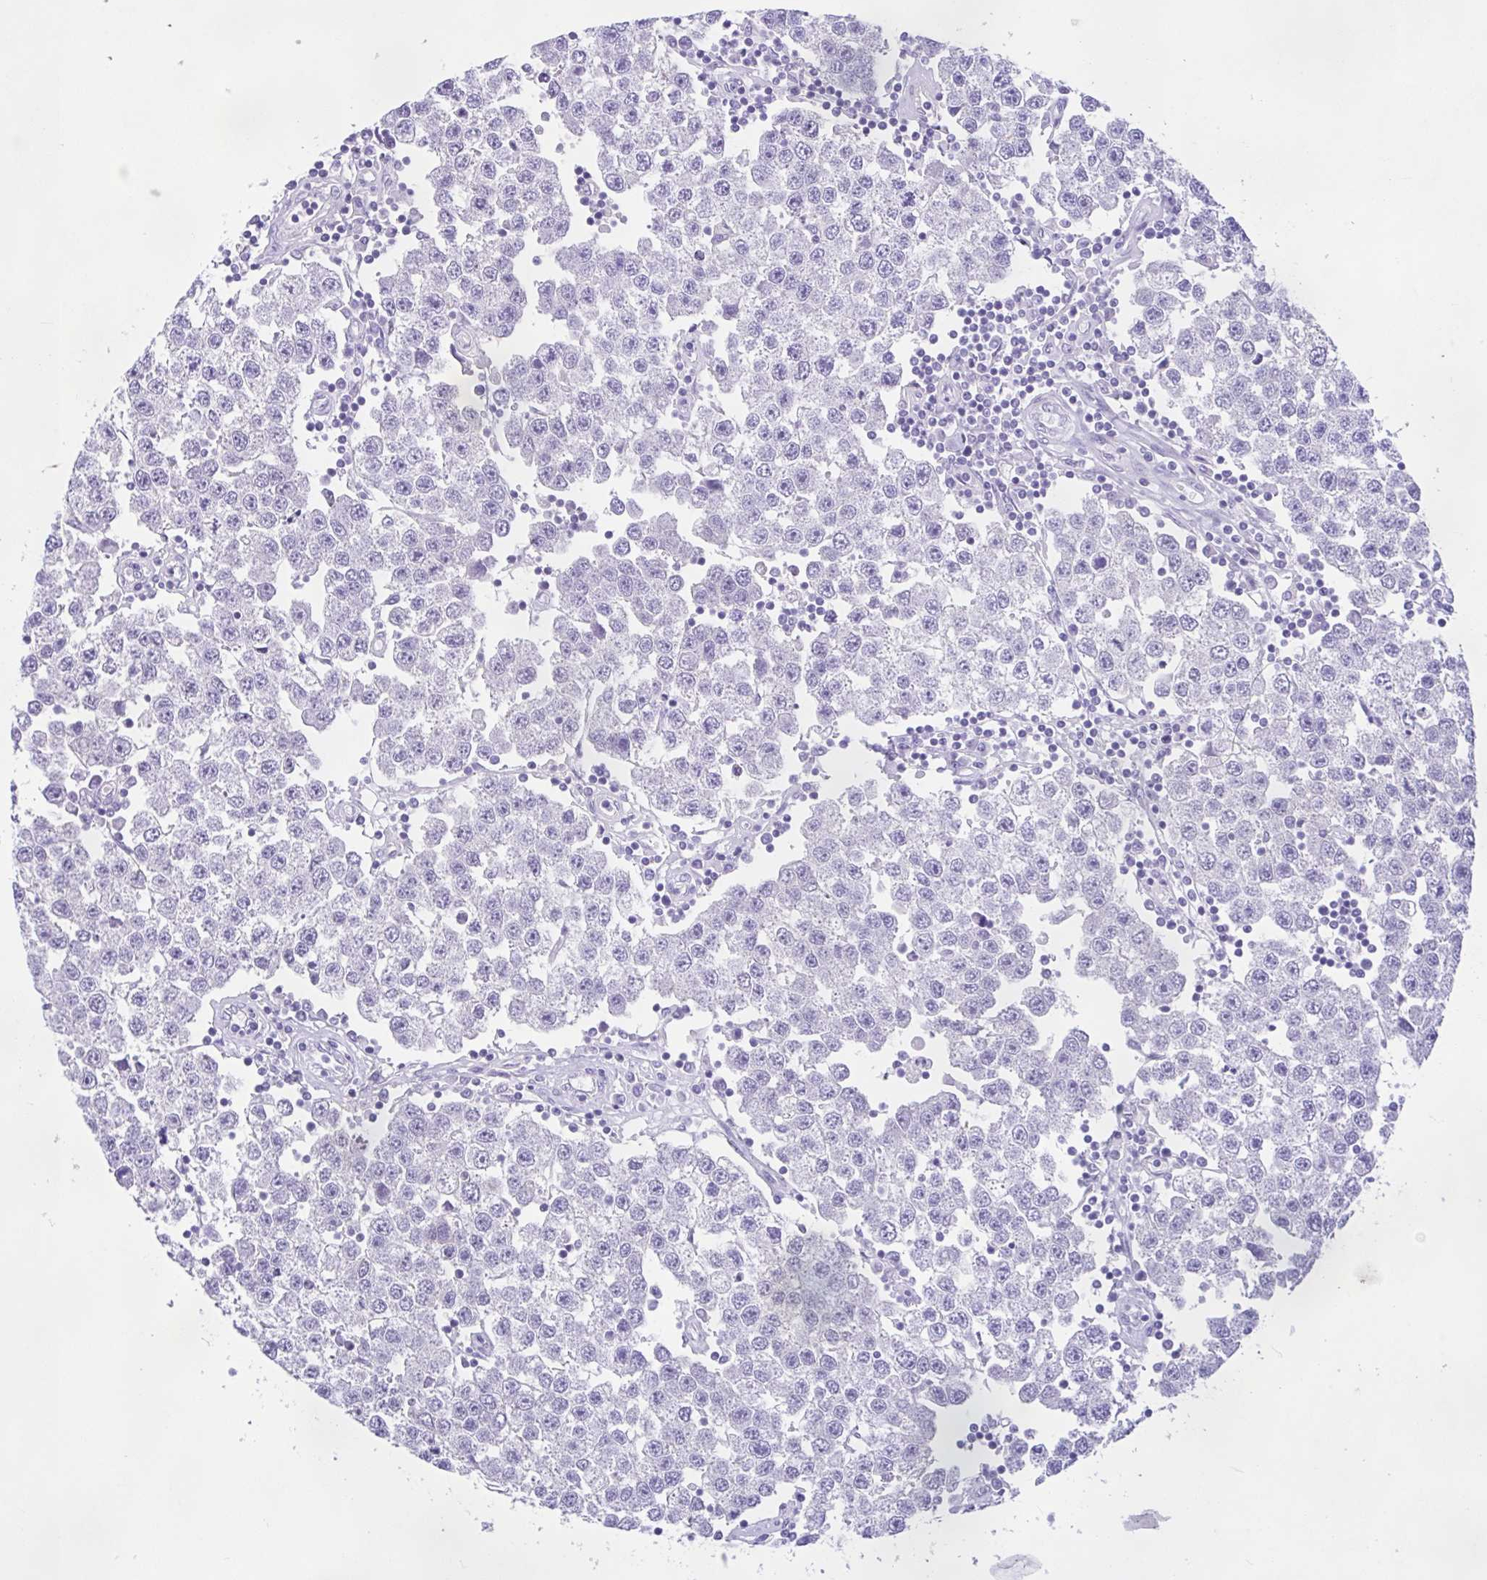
{"staining": {"intensity": "negative", "quantity": "none", "location": "none"}, "tissue": "testis cancer", "cell_type": "Tumor cells", "image_type": "cancer", "snomed": [{"axis": "morphology", "description": "Seminoma, NOS"}, {"axis": "topography", "description": "Testis"}], "caption": "Tumor cells are negative for brown protein staining in testis cancer.", "gene": "ZNF319", "patient": {"sex": "male", "age": 34}}